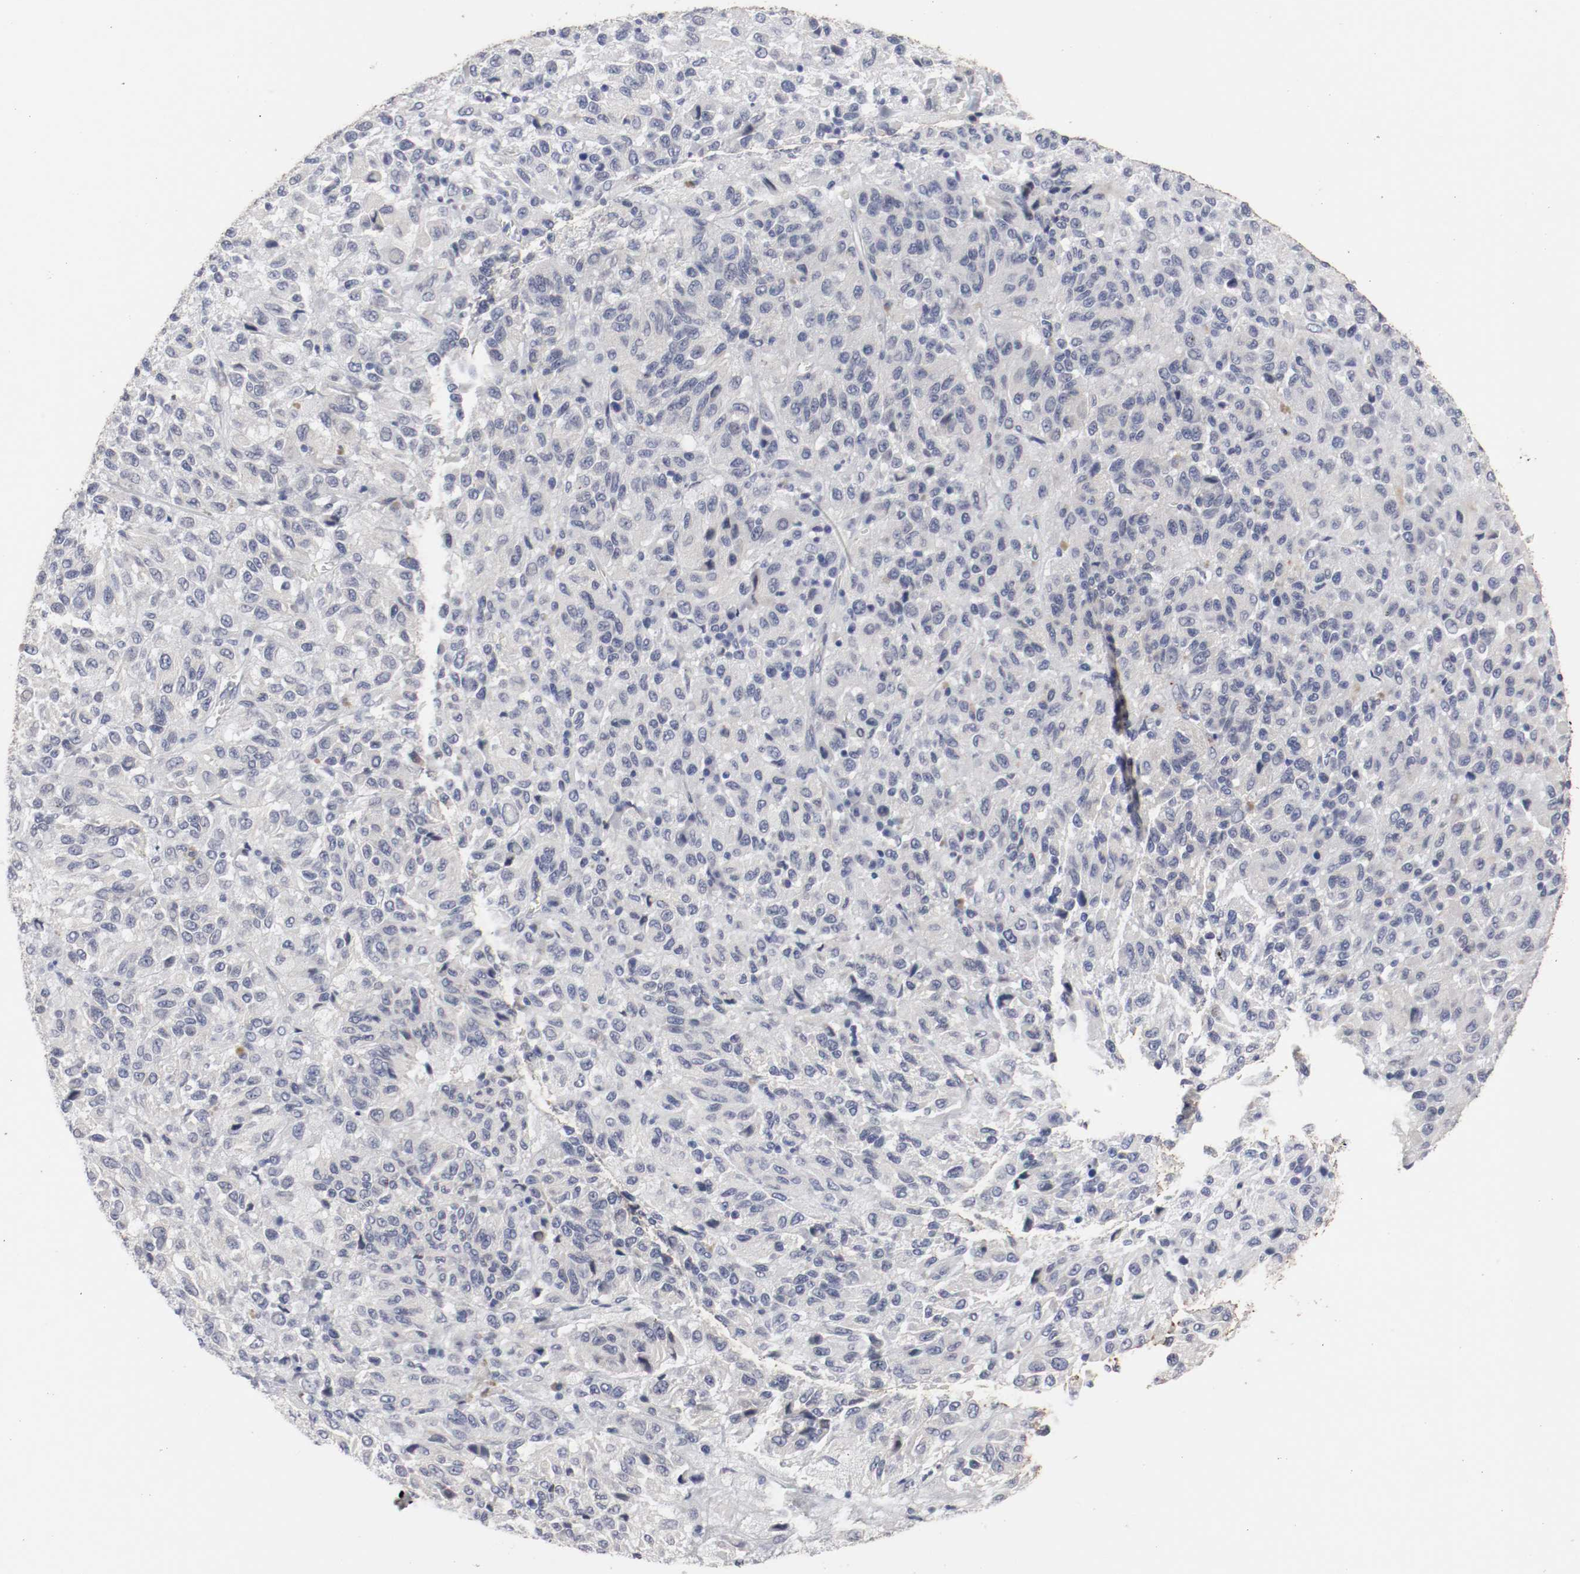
{"staining": {"intensity": "negative", "quantity": "none", "location": "none"}, "tissue": "melanoma", "cell_type": "Tumor cells", "image_type": "cancer", "snomed": [{"axis": "morphology", "description": "Malignant melanoma, Metastatic site"}, {"axis": "topography", "description": "Lung"}], "caption": "Micrograph shows no significant protein staining in tumor cells of melanoma.", "gene": "KIT", "patient": {"sex": "male", "age": 64}}